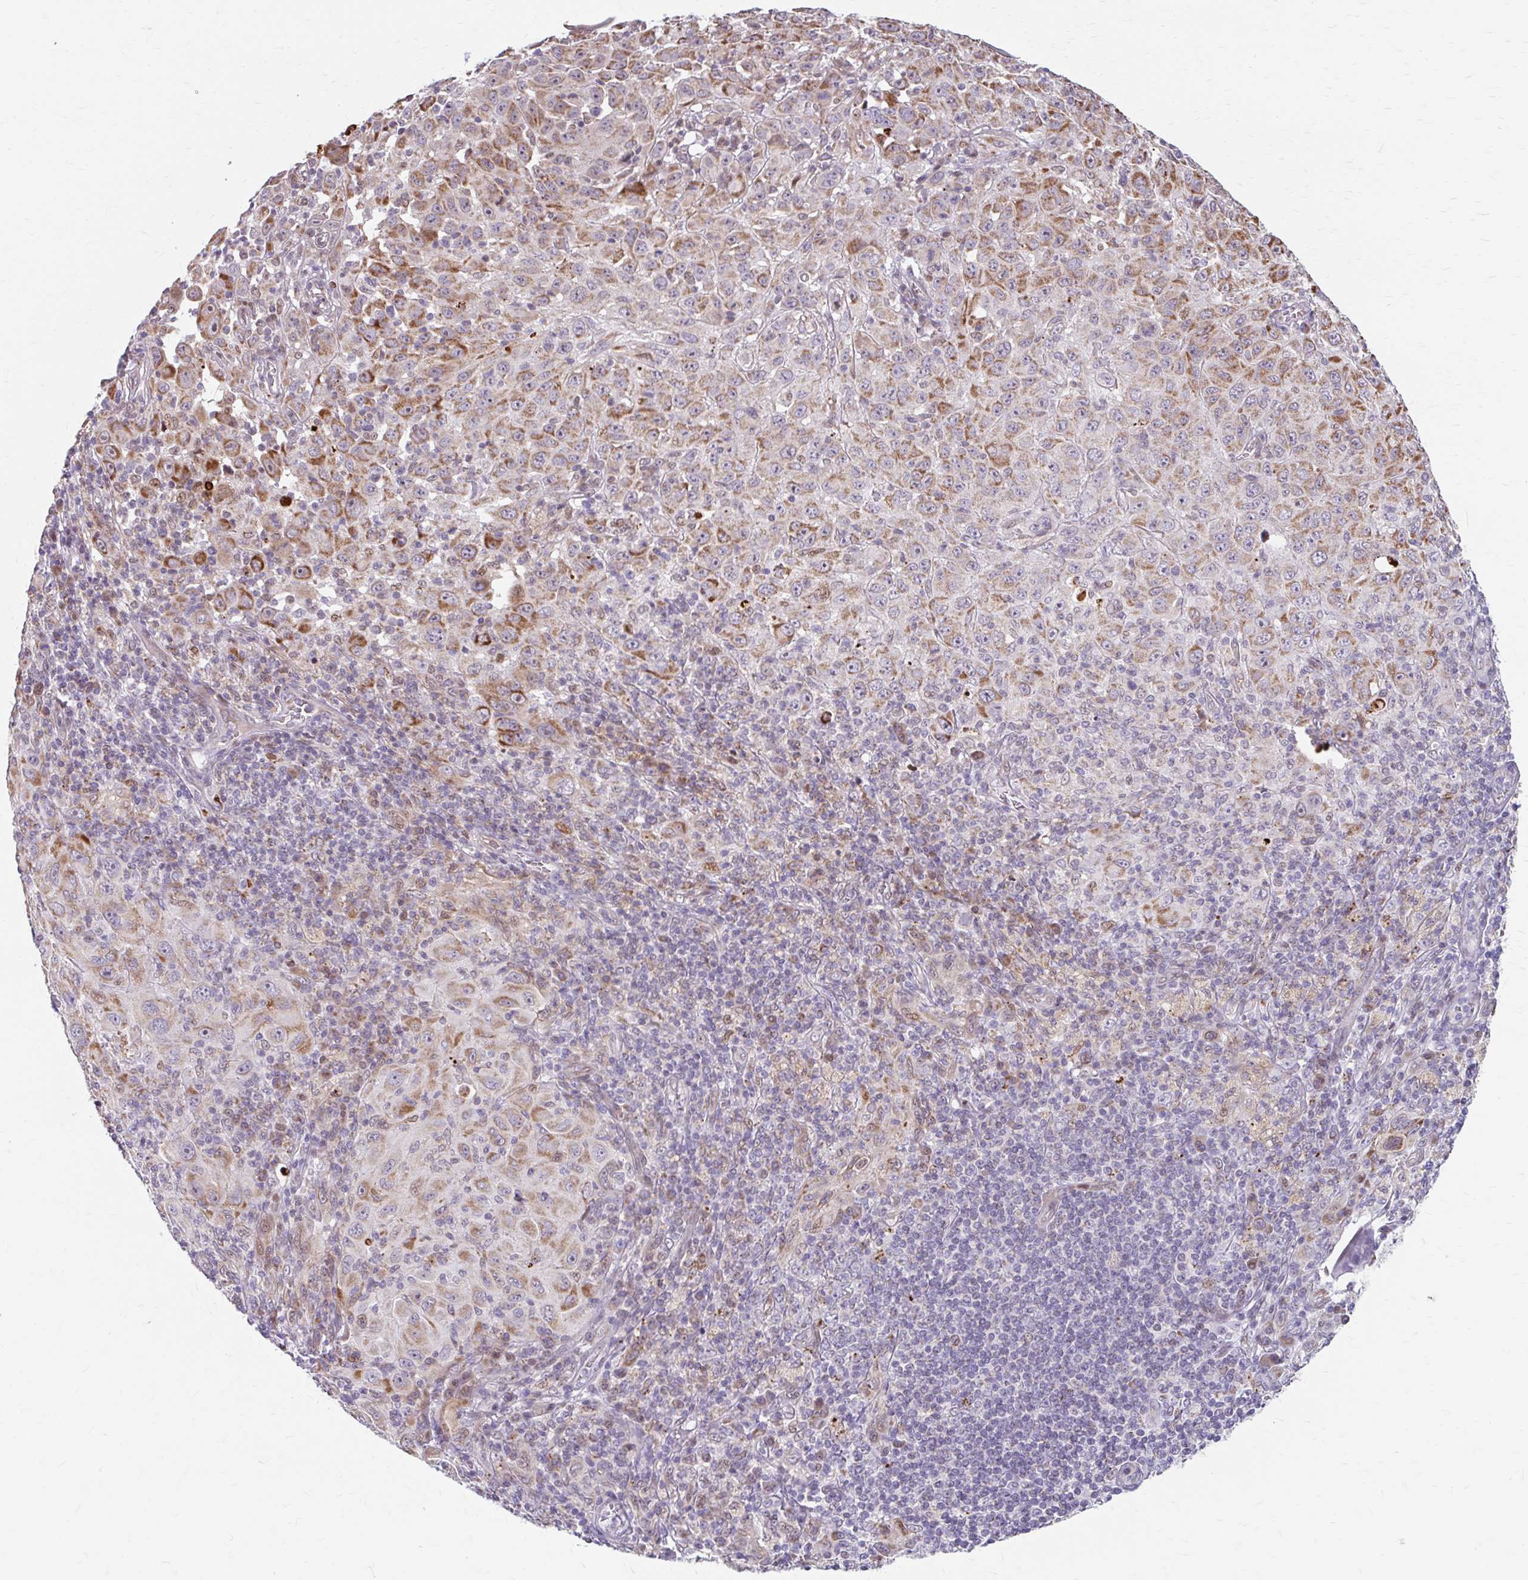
{"staining": {"intensity": "moderate", "quantity": "25%-75%", "location": "cytoplasmic/membranous"}, "tissue": "melanoma", "cell_type": "Tumor cells", "image_type": "cancer", "snomed": [{"axis": "morphology", "description": "Malignant melanoma, NOS"}, {"axis": "topography", "description": "Skin"}], "caption": "Brown immunohistochemical staining in malignant melanoma shows moderate cytoplasmic/membranous staining in about 25%-75% of tumor cells.", "gene": "BEAN1", "patient": {"sex": "female", "age": 91}}